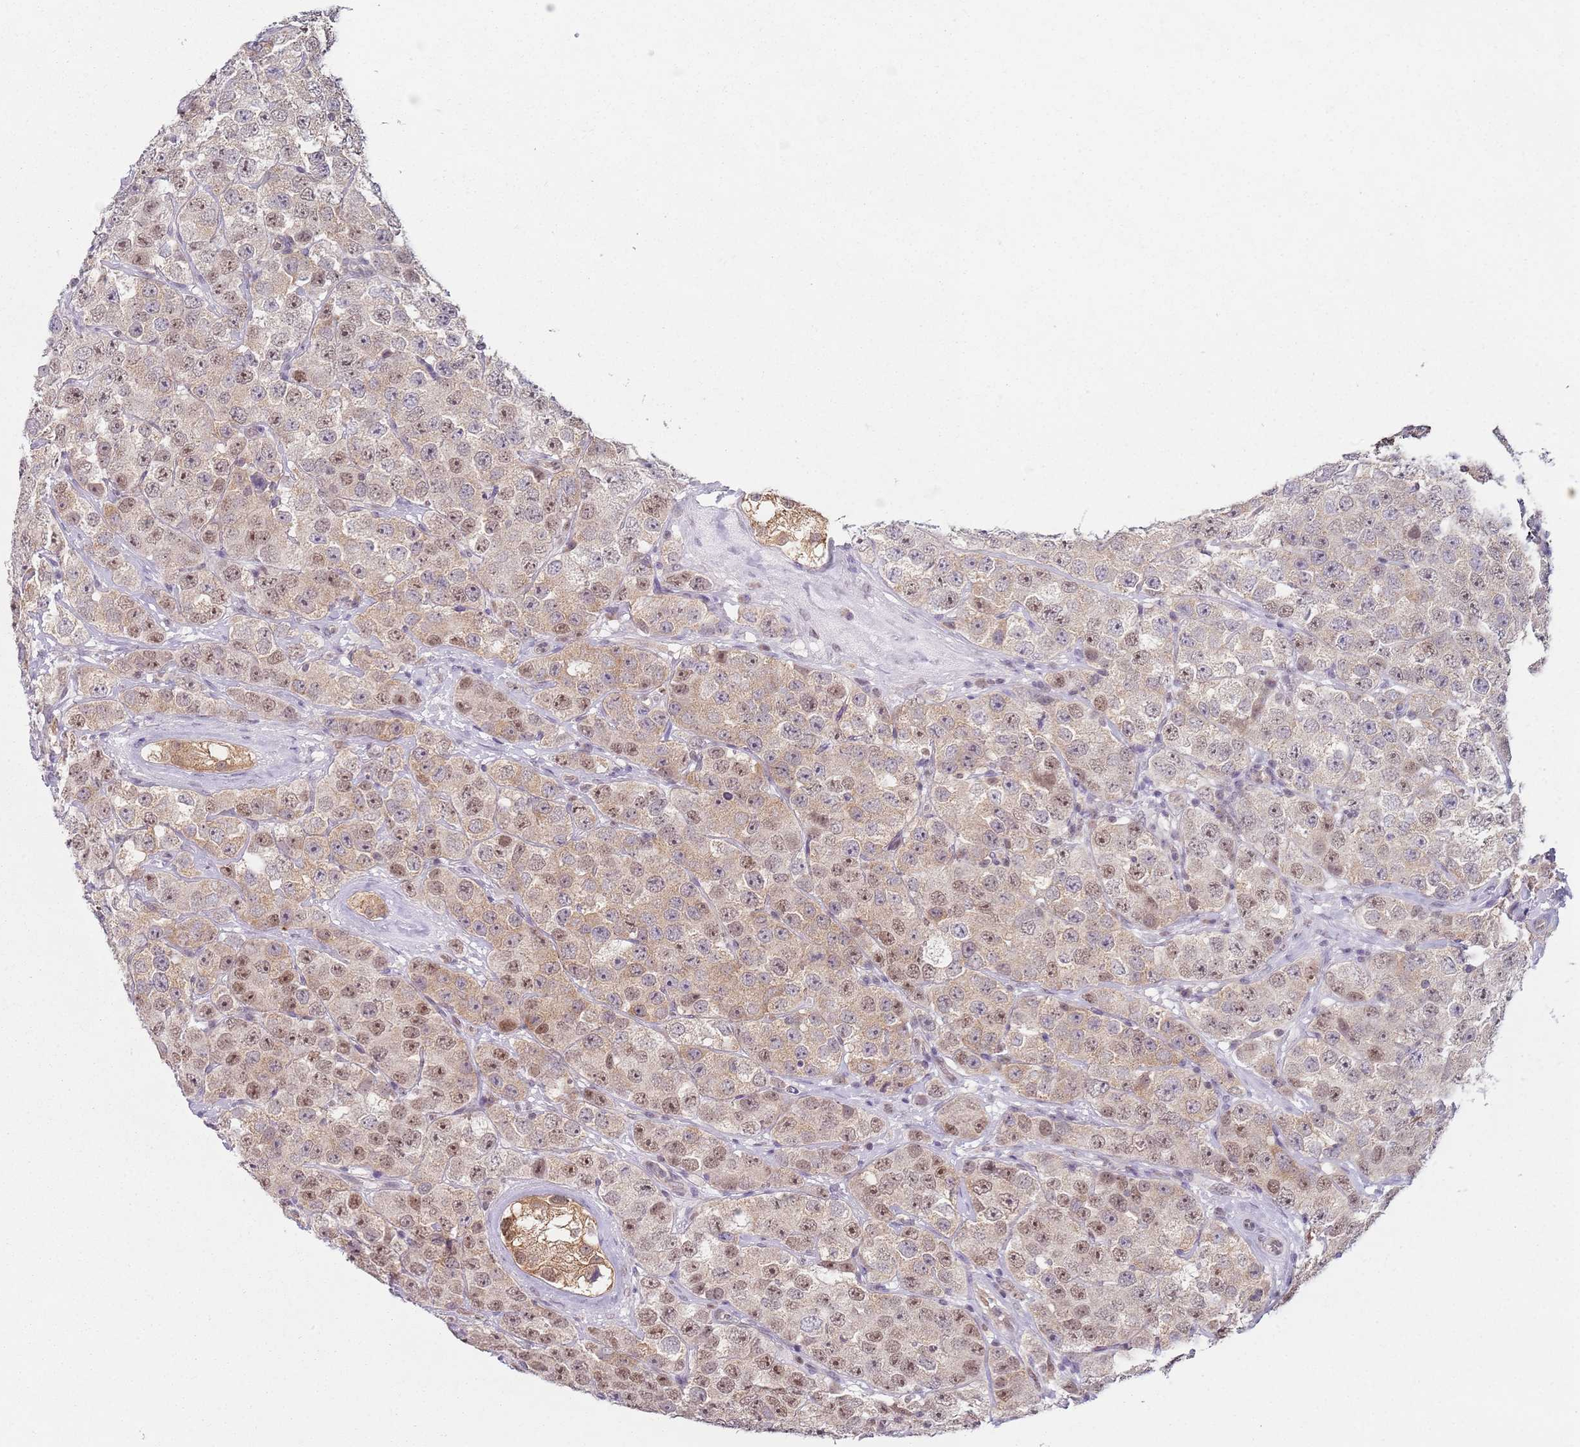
{"staining": {"intensity": "weak", "quantity": ">75%", "location": "cytoplasmic/membranous,nuclear"}, "tissue": "testis cancer", "cell_type": "Tumor cells", "image_type": "cancer", "snomed": [{"axis": "morphology", "description": "Seminoma, NOS"}, {"axis": "topography", "description": "Testis"}], "caption": "Testis cancer (seminoma) stained with DAB immunohistochemistry demonstrates low levels of weak cytoplasmic/membranous and nuclear expression in about >75% of tumor cells. The staining was performed using DAB, with brown indicating positive protein expression. Nuclei are stained blue with hematoxylin.", "gene": "SMARCAL1", "patient": {"sex": "male", "age": 28}}